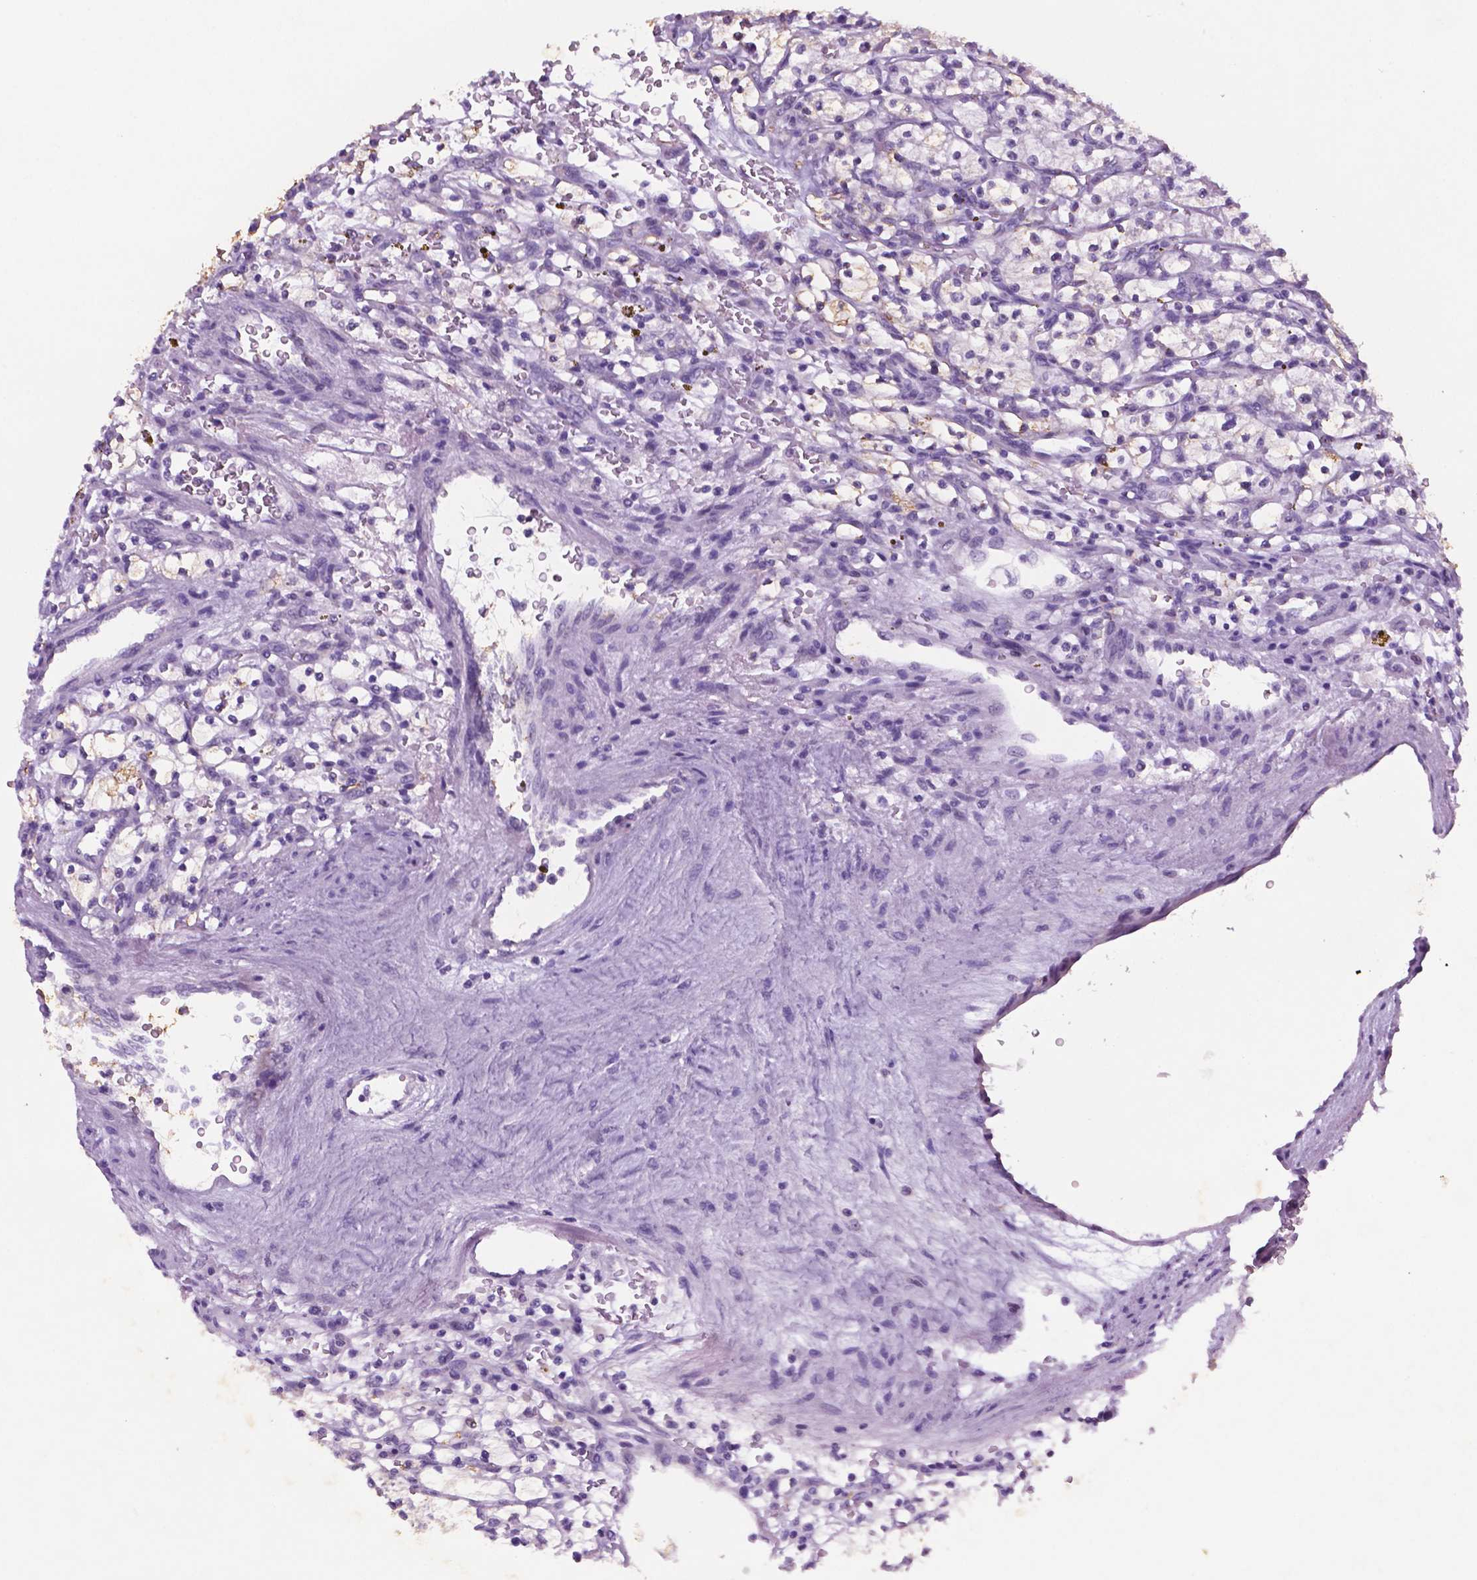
{"staining": {"intensity": "negative", "quantity": "none", "location": "none"}, "tissue": "renal cancer", "cell_type": "Tumor cells", "image_type": "cancer", "snomed": [{"axis": "morphology", "description": "Adenocarcinoma, NOS"}, {"axis": "topography", "description": "Kidney"}], "caption": "Immunohistochemical staining of renal cancer demonstrates no significant positivity in tumor cells.", "gene": "C18orf21", "patient": {"sex": "female", "age": 64}}